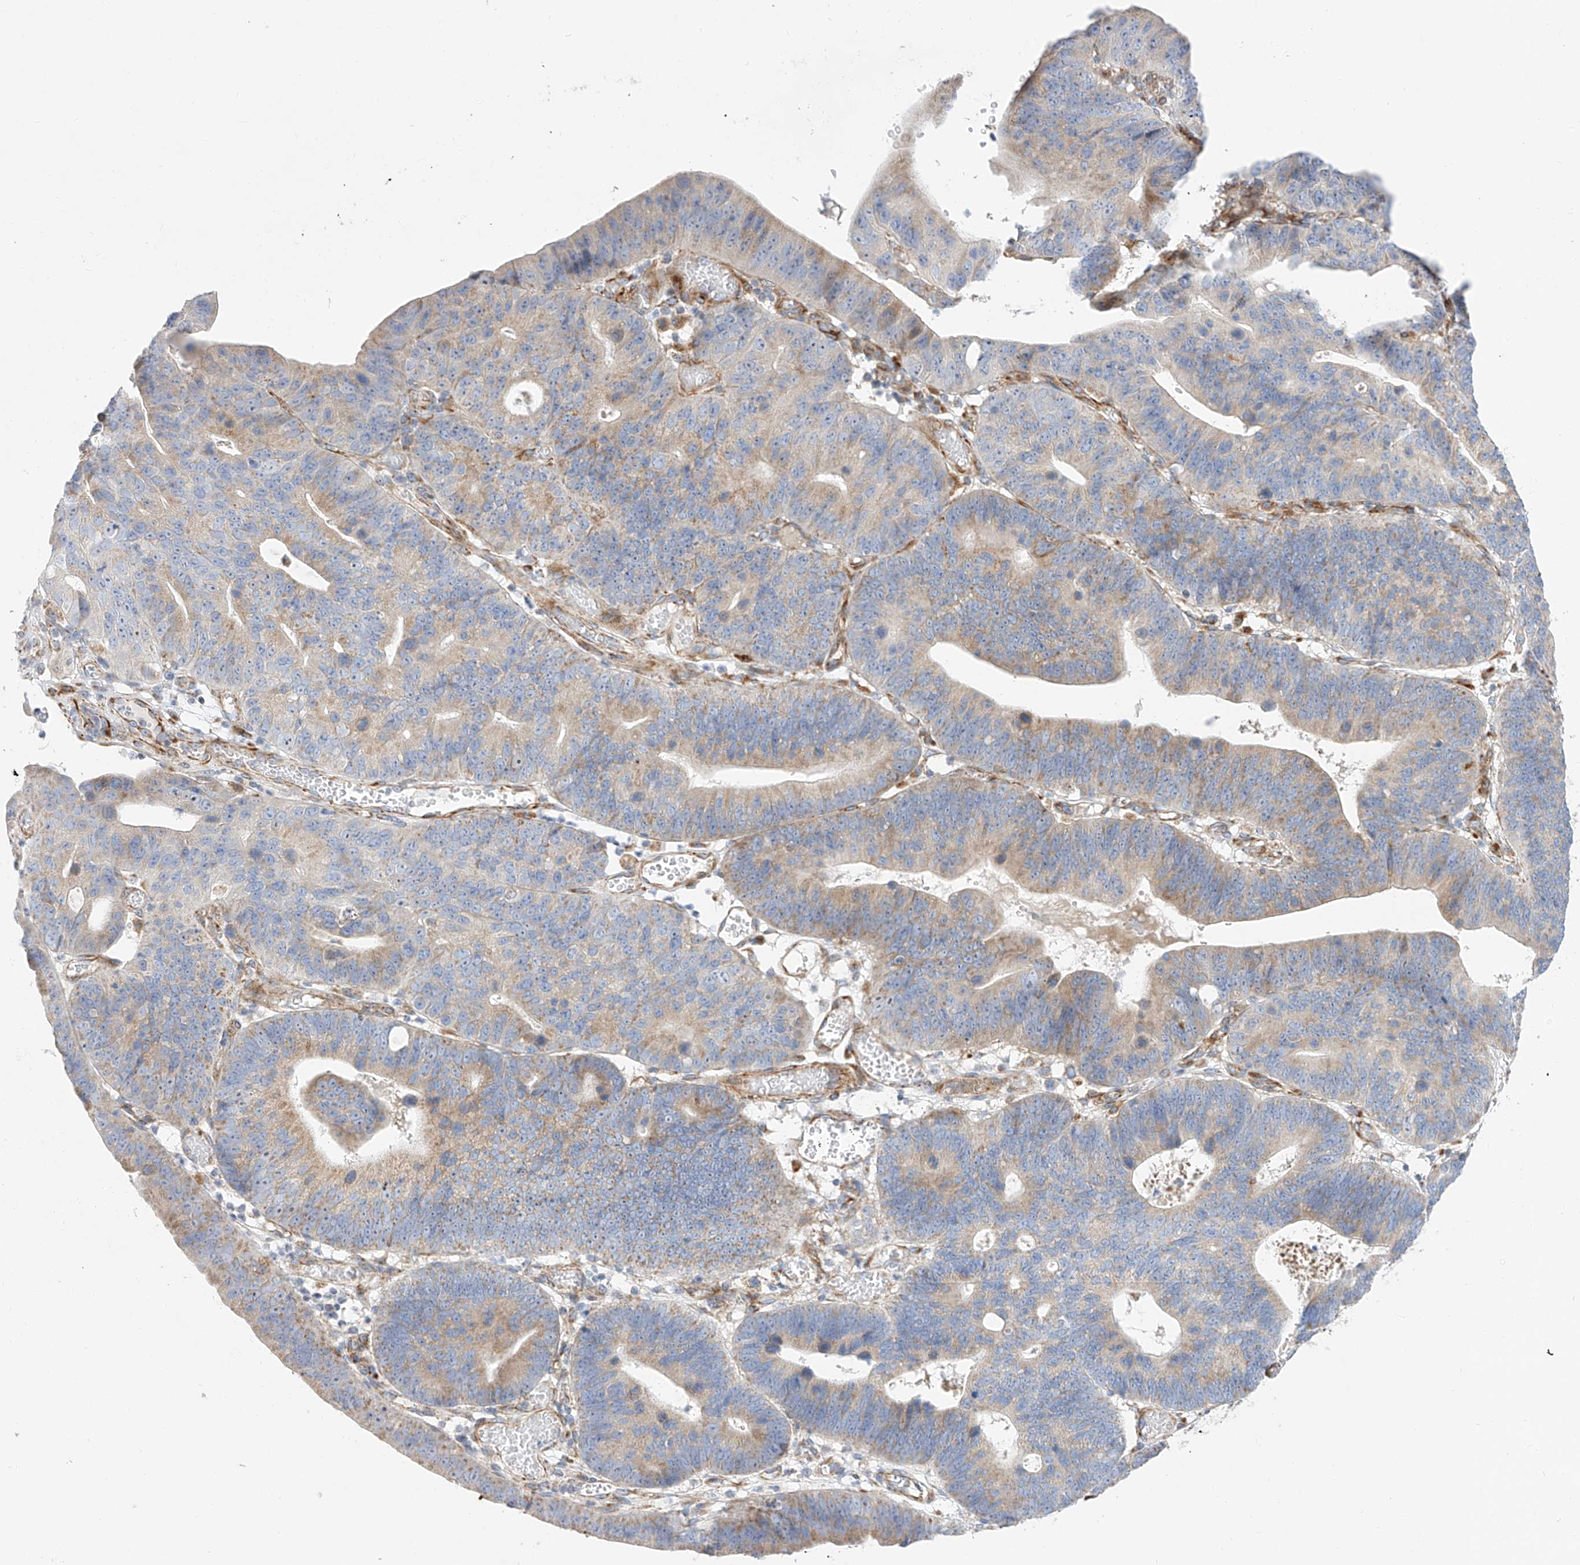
{"staining": {"intensity": "weak", "quantity": "25%-75%", "location": "cytoplasmic/membranous"}, "tissue": "stomach cancer", "cell_type": "Tumor cells", "image_type": "cancer", "snomed": [{"axis": "morphology", "description": "Adenocarcinoma, NOS"}, {"axis": "topography", "description": "Stomach"}], "caption": "Human adenocarcinoma (stomach) stained for a protein (brown) shows weak cytoplasmic/membranous positive expression in about 25%-75% of tumor cells.", "gene": "CST9", "patient": {"sex": "male", "age": 59}}